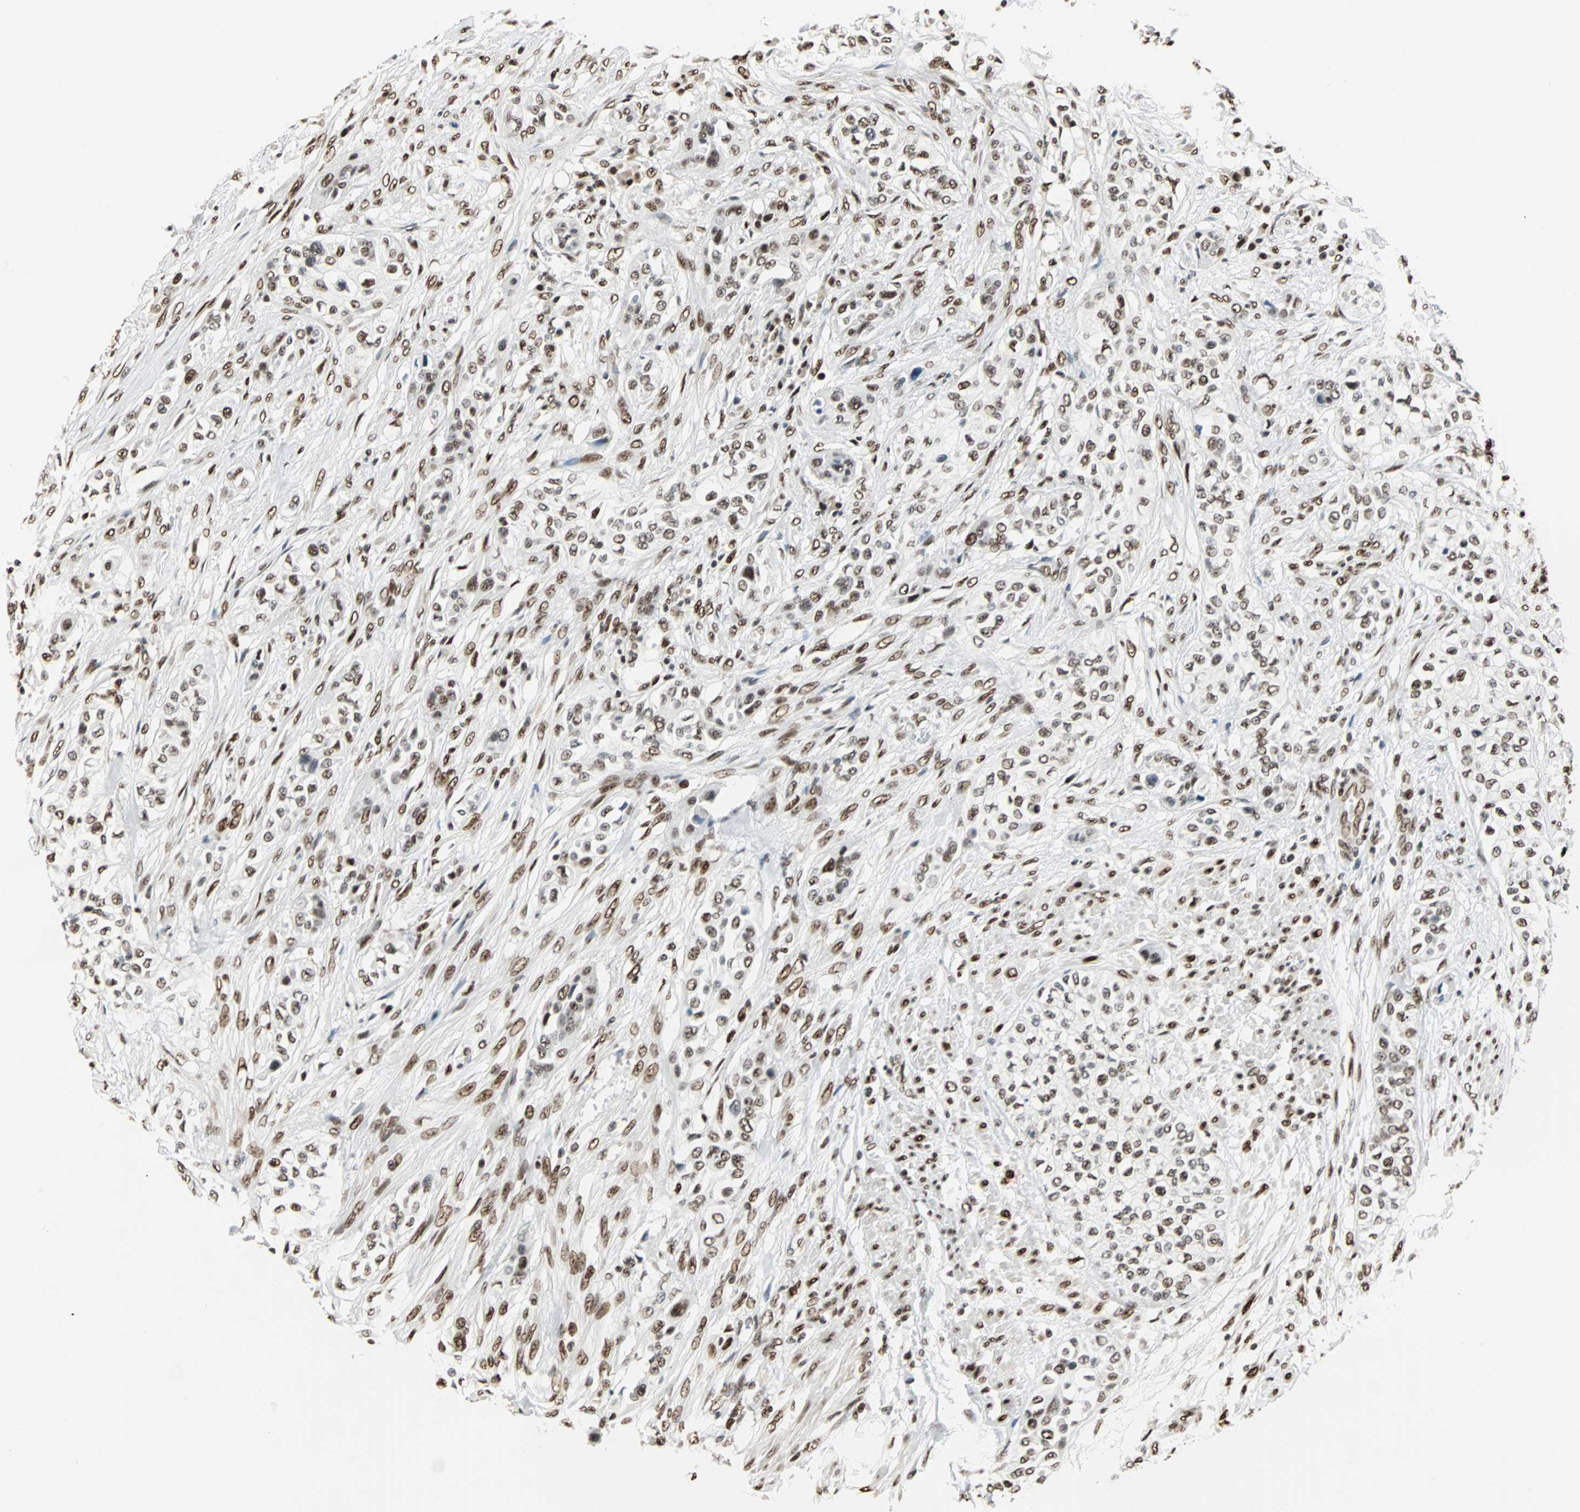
{"staining": {"intensity": "moderate", "quantity": ">75%", "location": "nuclear"}, "tissue": "urothelial cancer", "cell_type": "Tumor cells", "image_type": "cancer", "snomed": [{"axis": "morphology", "description": "Urothelial carcinoma, High grade"}, {"axis": "topography", "description": "Urinary bladder"}], "caption": "Urothelial cancer stained for a protein (brown) exhibits moderate nuclear positive expression in about >75% of tumor cells.", "gene": "XRCC4", "patient": {"sex": "male", "age": 74}}